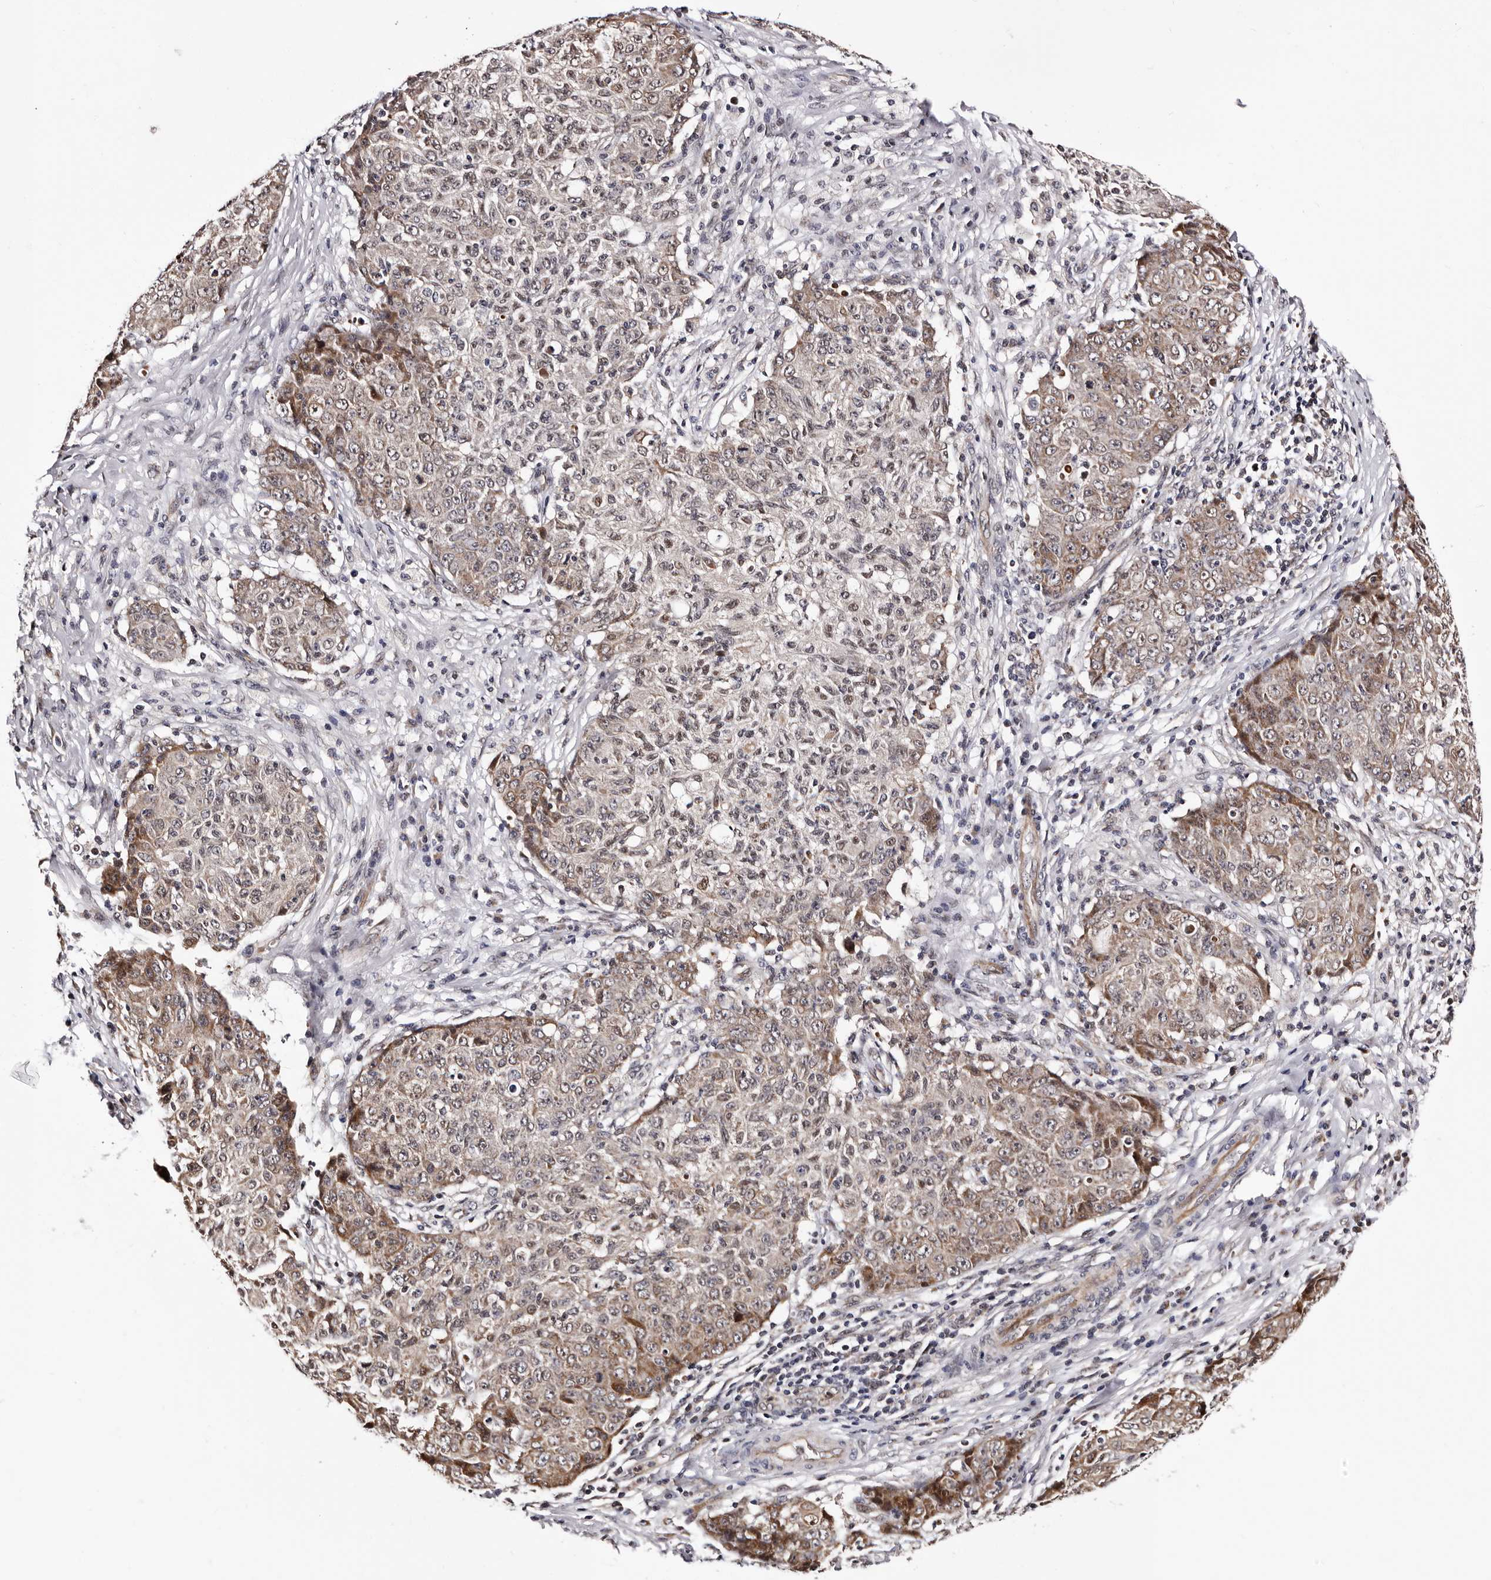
{"staining": {"intensity": "moderate", "quantity": "25%-75%", "location": "cytoplasmic/membranous,nuclear"}, "tissue": "ovarian cancer", "cell_type": "Tumor cells", "image_type": "cancer", "snomed": [{"axis": "morphology", "description": "Carcinoma, endometroid"}, {"axis": "topography", "description": "Ovary"}], "caption": "An IHC photomicrograph of tumor tissue is shown. Protein staining in brown highlights moderate cytoplasmic/membranous and nuclear positivity in ovarian endometroid carcinoma within tumor cells.", "gene": "GLRX3", "patient": {"sex": "female", "age": 42}}